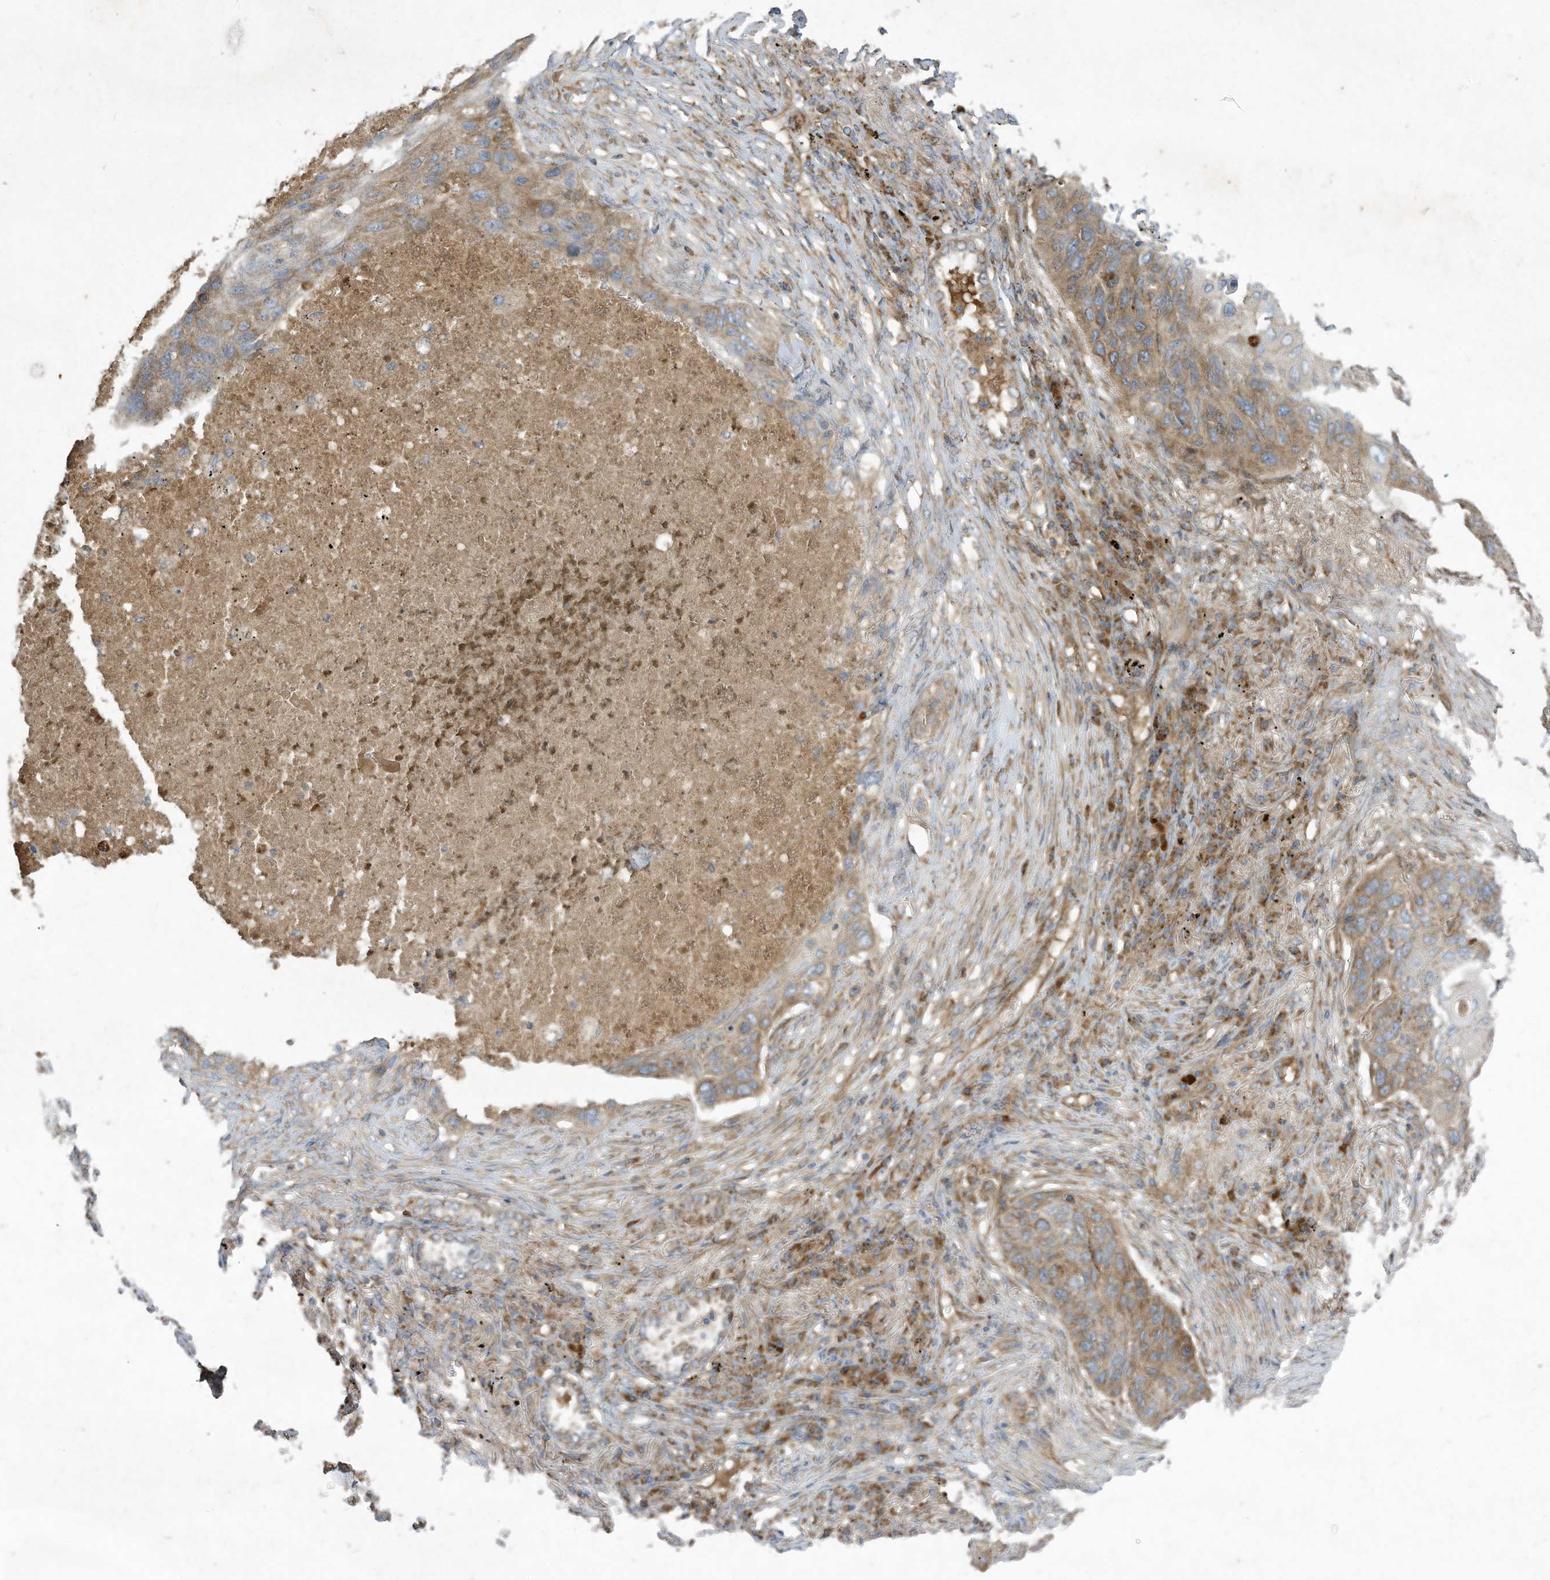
{"staining": {"intensity": "weak", "quantity": "25%-75%", "location": "cytoplasmic/membranous"}, "tissue": "lung cancer", "cell_type": "Tumor cells", "image_type": "cancer", "snomed": [{"axis": "morphology", "description": "Squamous cell carcinoma, NOS"}, {"axis": "topography", "description": "Lung"}], "caption": "Lung squamous cell carcinoma stained with DAB (3,3'-diaminobenzidine) immunohistochemistry shows low levels of weak cytoplasmic/membranous positivity in about 25%-75% of tumor cells.", "gene": "SYNJ2", "patient": {"sex": "female", "age": 63}}